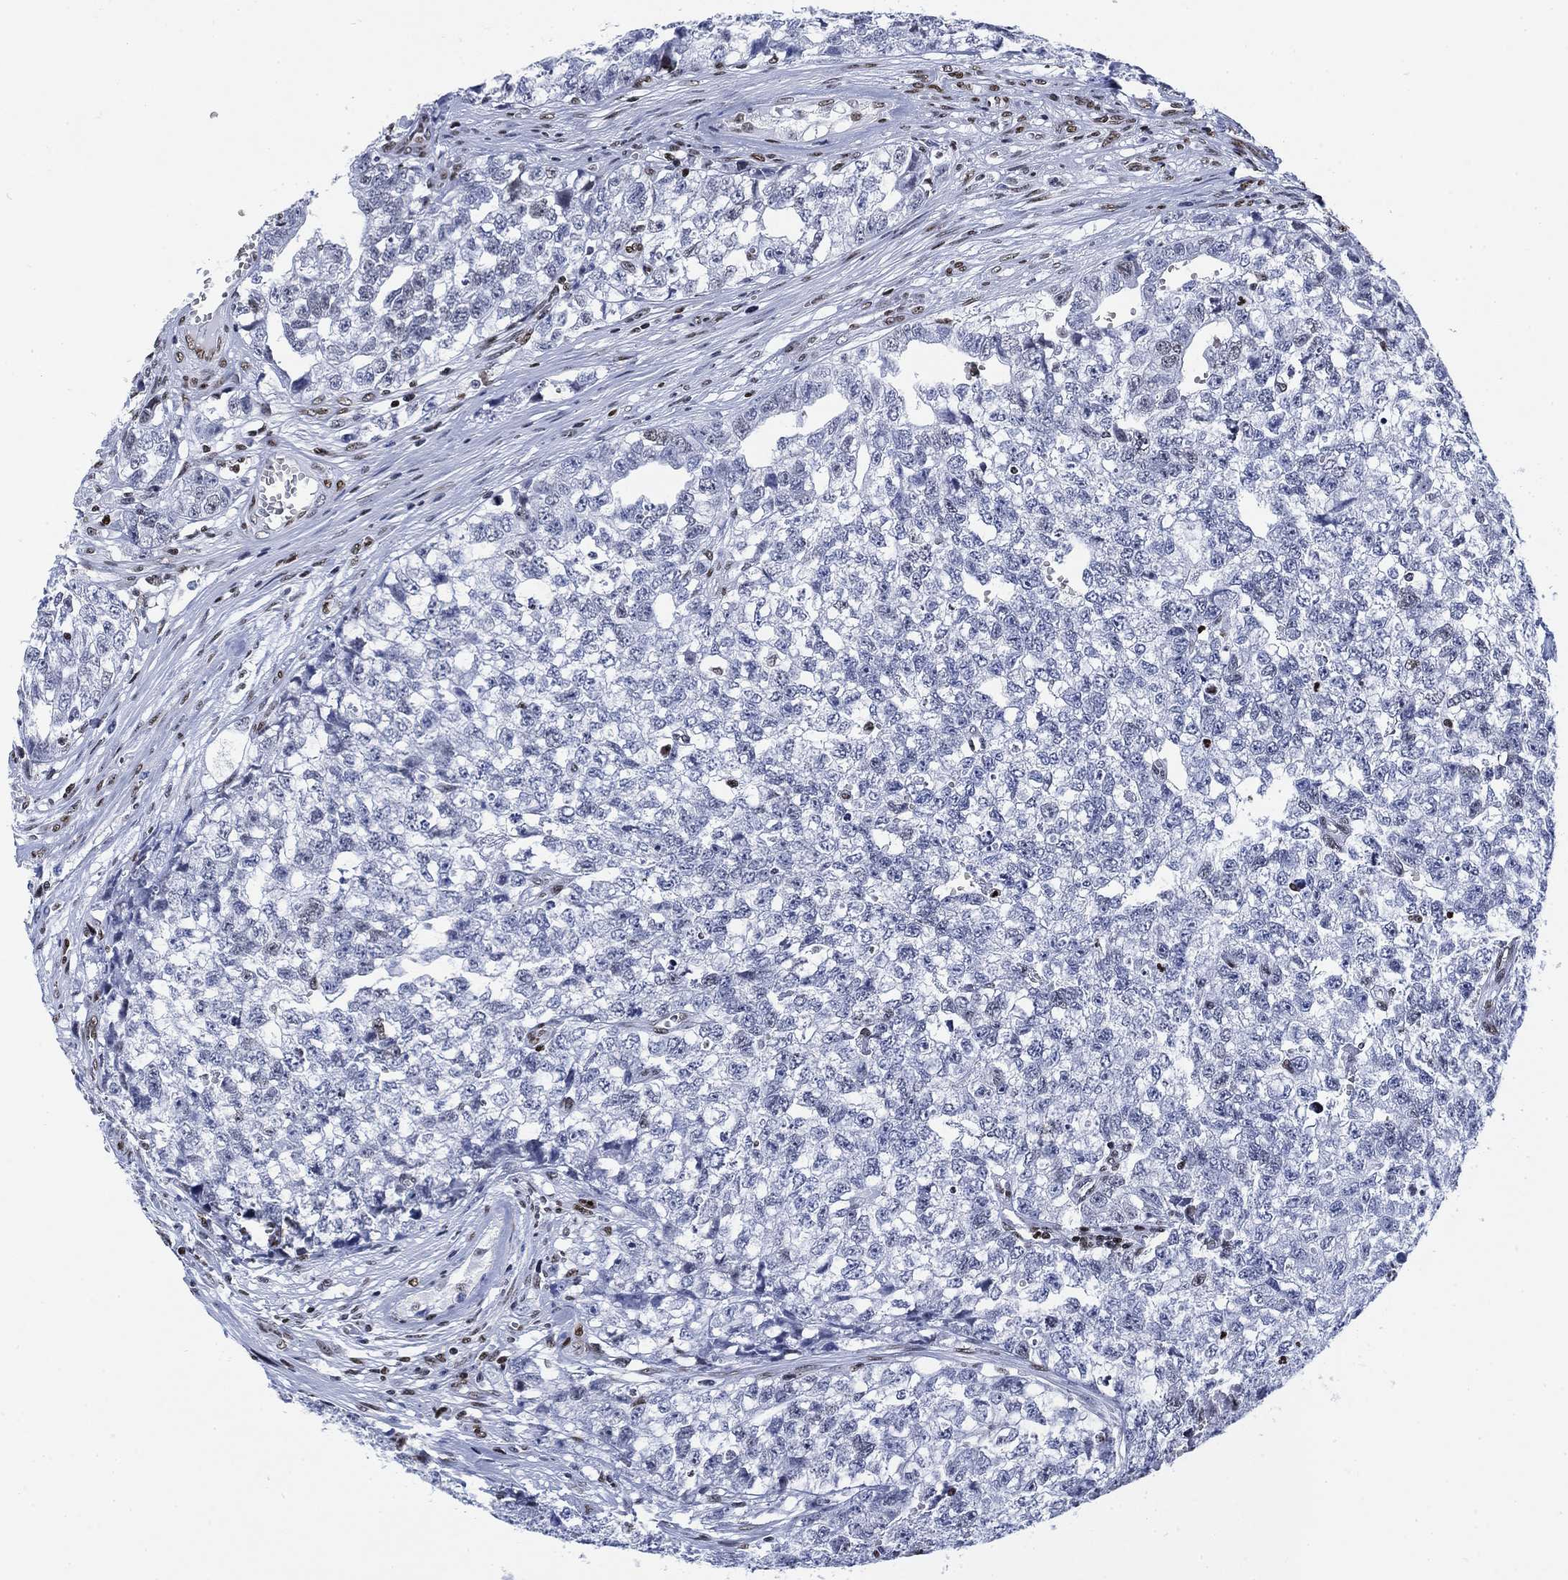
{"staining": {"intensity": "negative", "quantity": "none", "location": "none"}, "tissue": "testis cancer", "cell_type": "Tumor cells", "image_type": "cancer", "snomed": [{"axis": "morphology", "description": "Seminoma, NOS"}, {"axis": "morphology", "description": "Carcinoma, Embryonal, NOS"}, {"axis": "topography", "description": "Testis"}], "caption": "There is no significant expression in tumor cells of testis cancer (embryonal carcinoma).", "gene": "H1-10", "patient": {"sex": "male", "age": 22}}